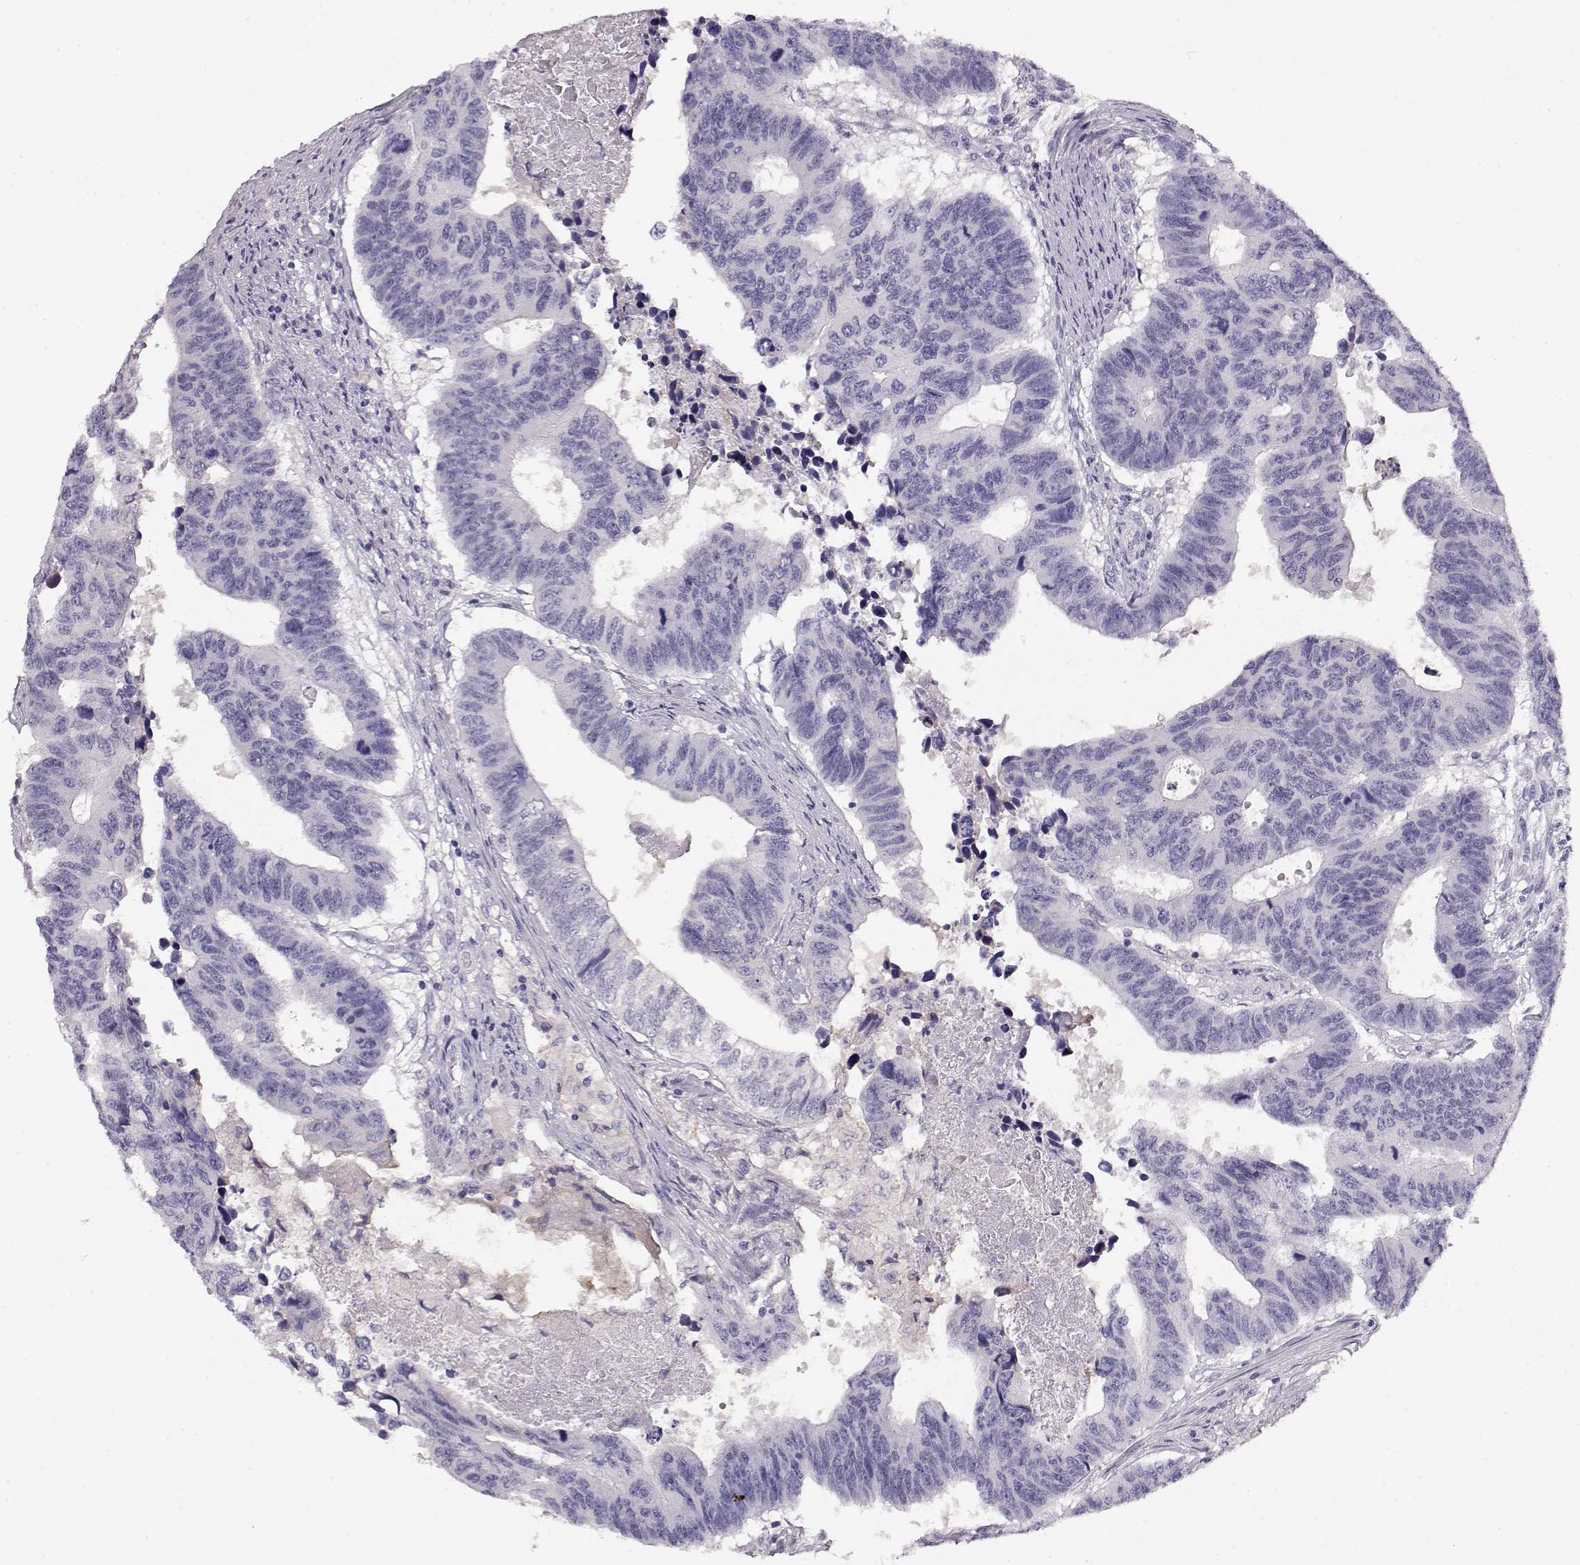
{"staining": {"intensity": "negative", "quantity": "none", "location": "none"}, "tissue": "colorectal cancer", "cell_type": "Tumor cells", "image_type": "cancer", "snomed": [{"axis": "morphology", "description": "Adenocarcinoma, NOS"}, {"axis": "topography", "description": "Rectum"}], "caption": "High magnification brightfield microscopy of colorectal cancer (adenocarcinoma) stained with DAB (3,3'-diaminobenzidine) (brown) and counterstained with hematoxylin (blue): tumor cells show no significant expression.", "gene": "NDRG4", "patient": {"sex": "female", "age": 85}}